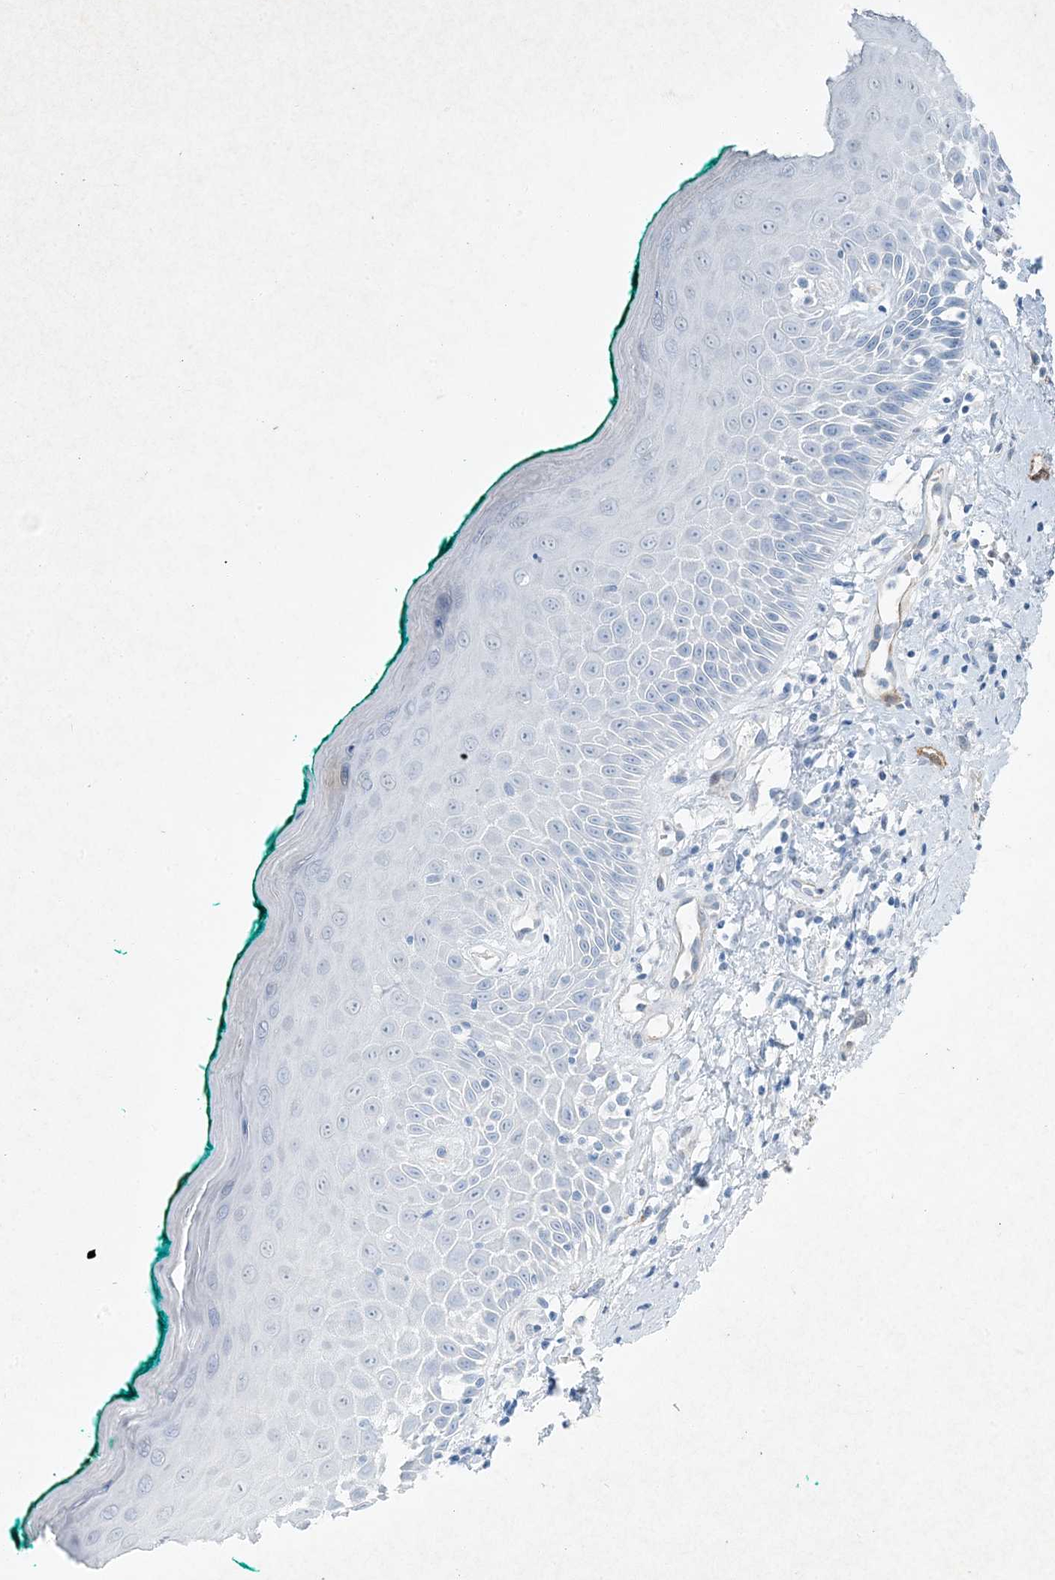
{"staining": {"intensity": "negative", "quantity": "none", "location": "none"}, "tissue": "oral mucosa", "cell_type": "Squamous epithelial cells", "image_type": "normal", "snomed": [{"axis": "morphology", "description": "Normal tissue, NOS"}, {"axis": "topography", "description": "Oral tissue"}], "caption": "Squamous epithelial cells show no significant protein staining in unremarkable oral mucosa. (Stains: DAB IHC with hematoxylin counter stain, Microscopy: brightfield microscopy at high magnification).", "gene": "PGM5", "patient": {"sex": "female", "age": 70}}